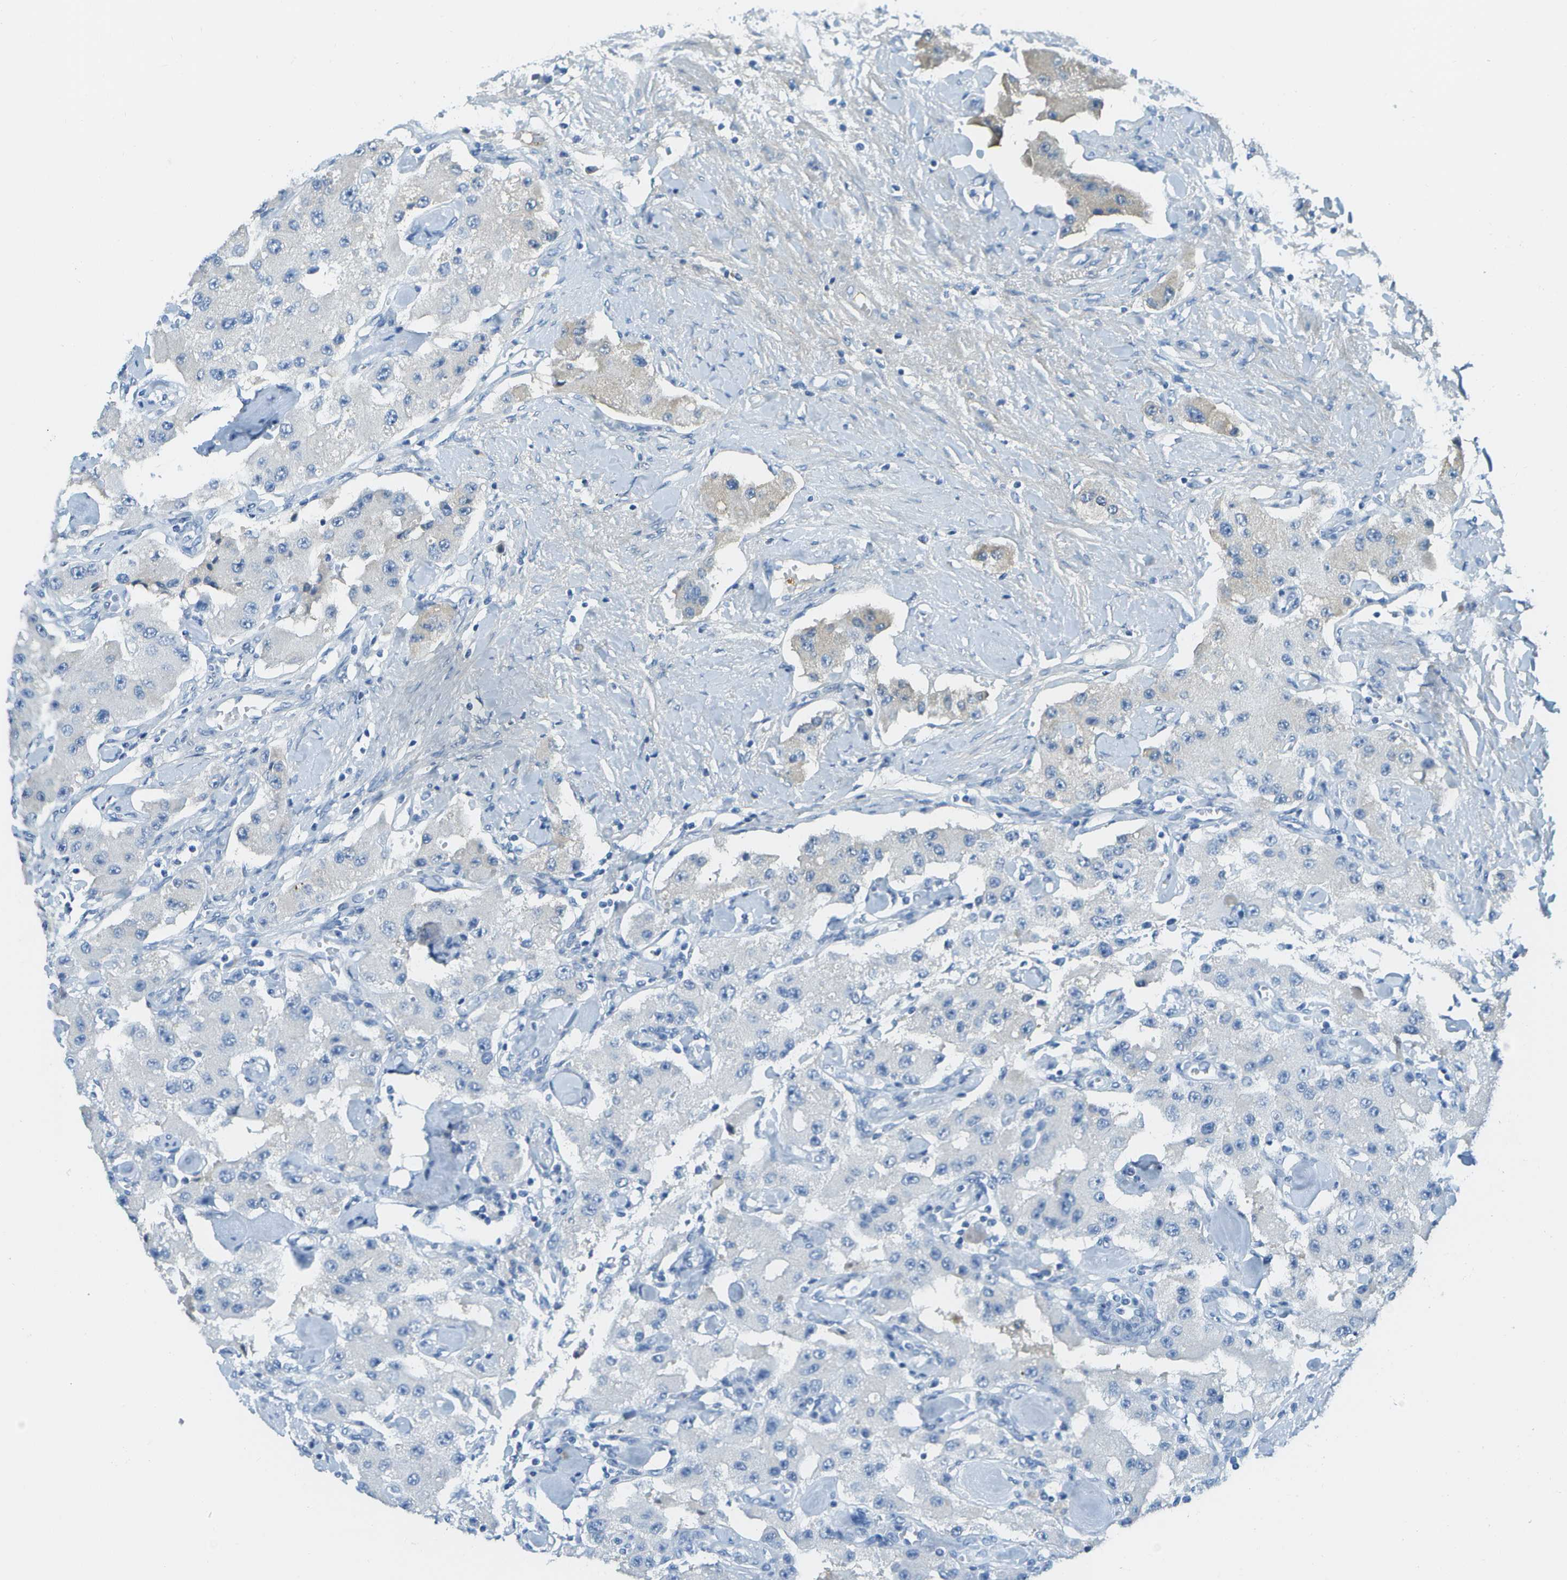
{"staining": {"intensity": "negative", "quantity": "none", "location": "none"}, "tissue": "carcinoid", "cell_type": "Tumor cells", "image_type": "cancer", "snomed": [{"axis": "morphology", "description": "Carcinoid, malignant, NOS"}, {"axis": "topography", "description": "Pancreas"}], "caption": "This is an immunohistochemistry (IHC) histopathology image of human carcinoid (malignant). There is no positivity in tumor cells.", "gene": "C1S", "patient": {"sex": "male", "age": 41}}